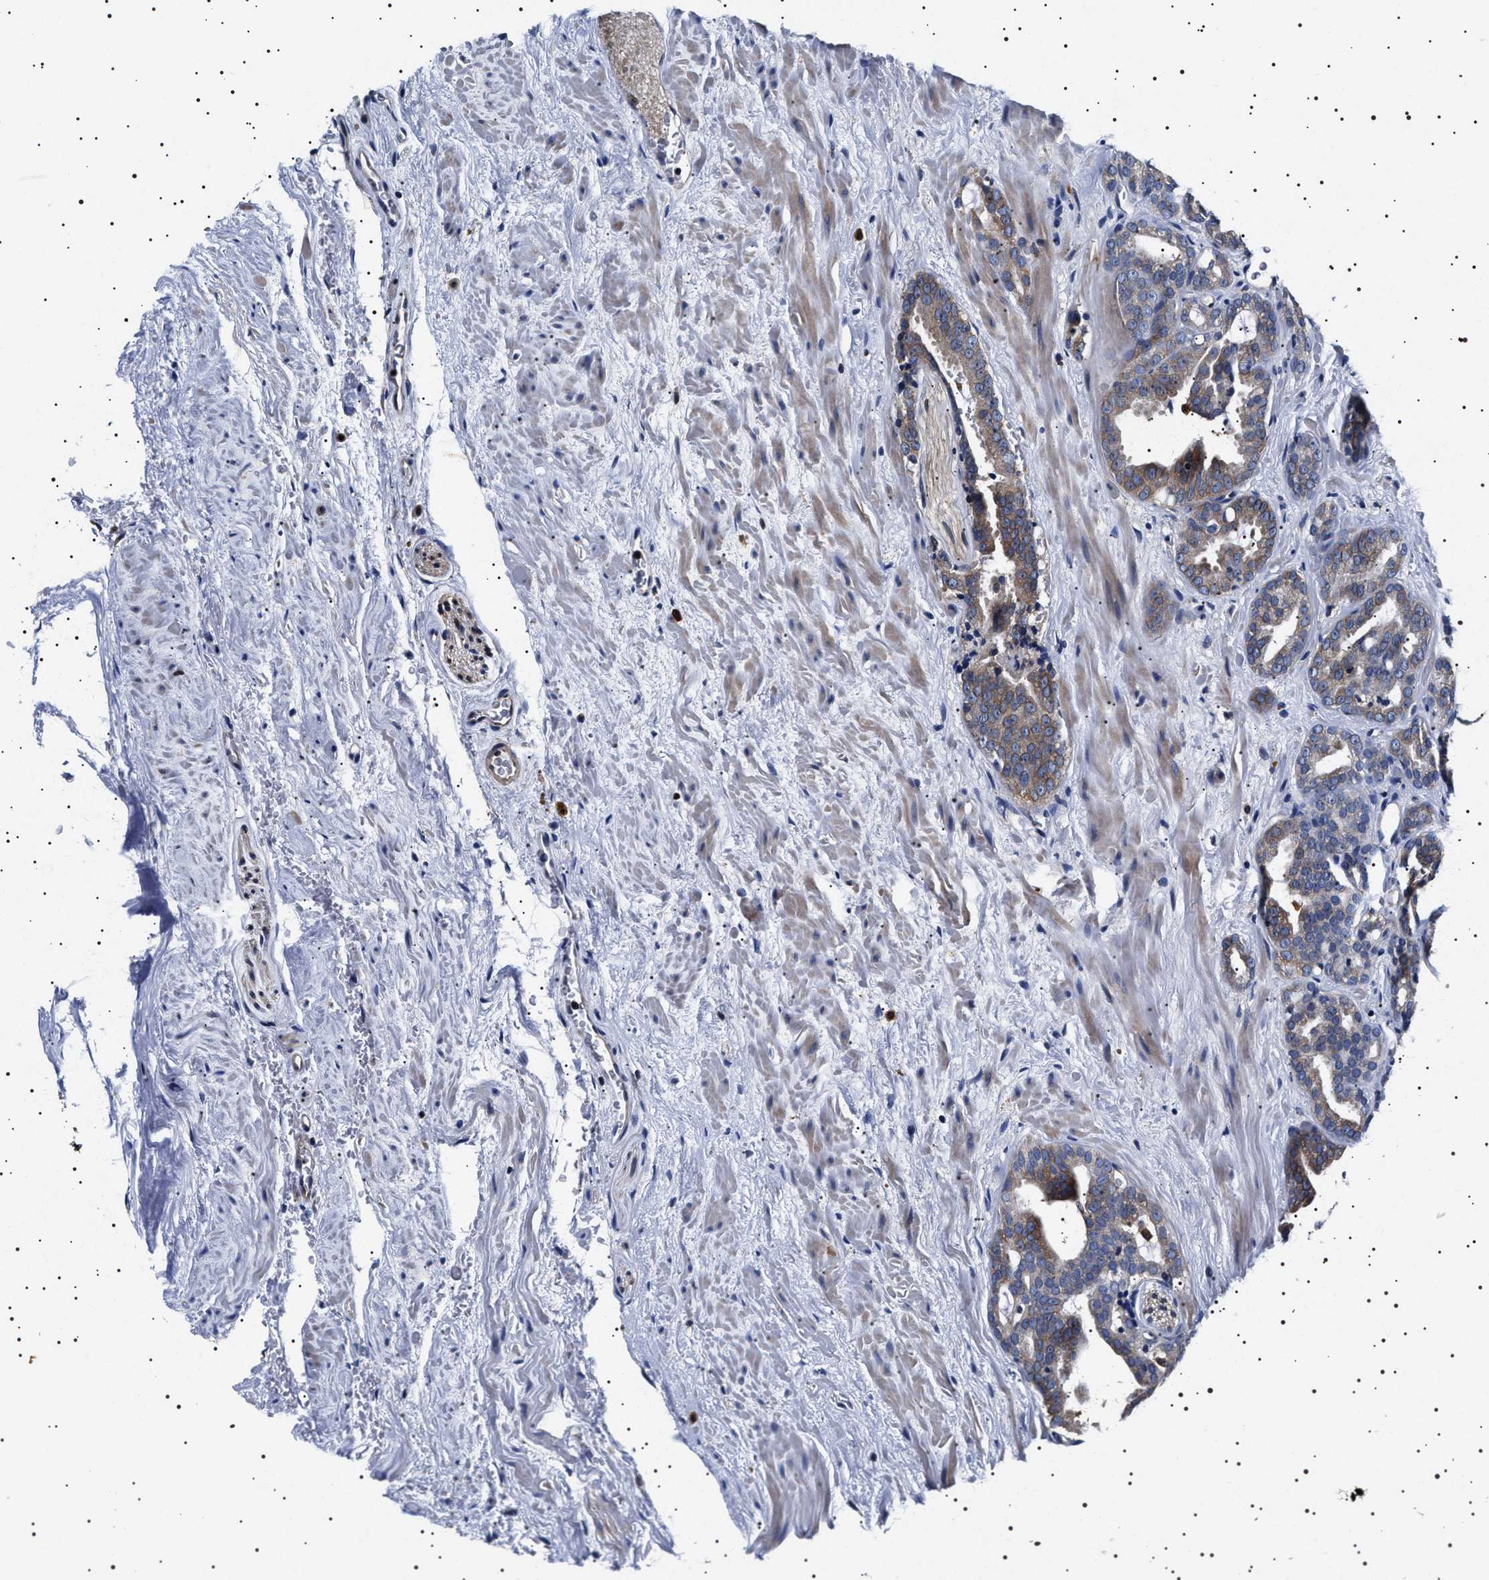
{"staining": {"intensity": "moderate", "quantity": "25%-75%", "location": "cytoplasmic/membranous"}, "tissue": "prostate cancer", "cell_type": "Tumor cells", "image_type": "cancer", "snomed": [{"axis": "morphology", "description": "Adenocarcinoma, Low grade"}, {"axis": "topography", "description": "Prostate"}], "caption": "A high-resolution photomicrograph shows IHC staining of prostate cancer, which displays moderate cytoplasmic/membranous positivity in about 25%-75% of tumor cells. The staining was performed using DAB (3,3'-diaminobenzidine) to visualize the protein expression in brown, while the nuclei were stained in blue with hematoxylin (Magnification: 20x).", "gene": "SLC4A7", "patient": {"sex": "male", "age": 63}}